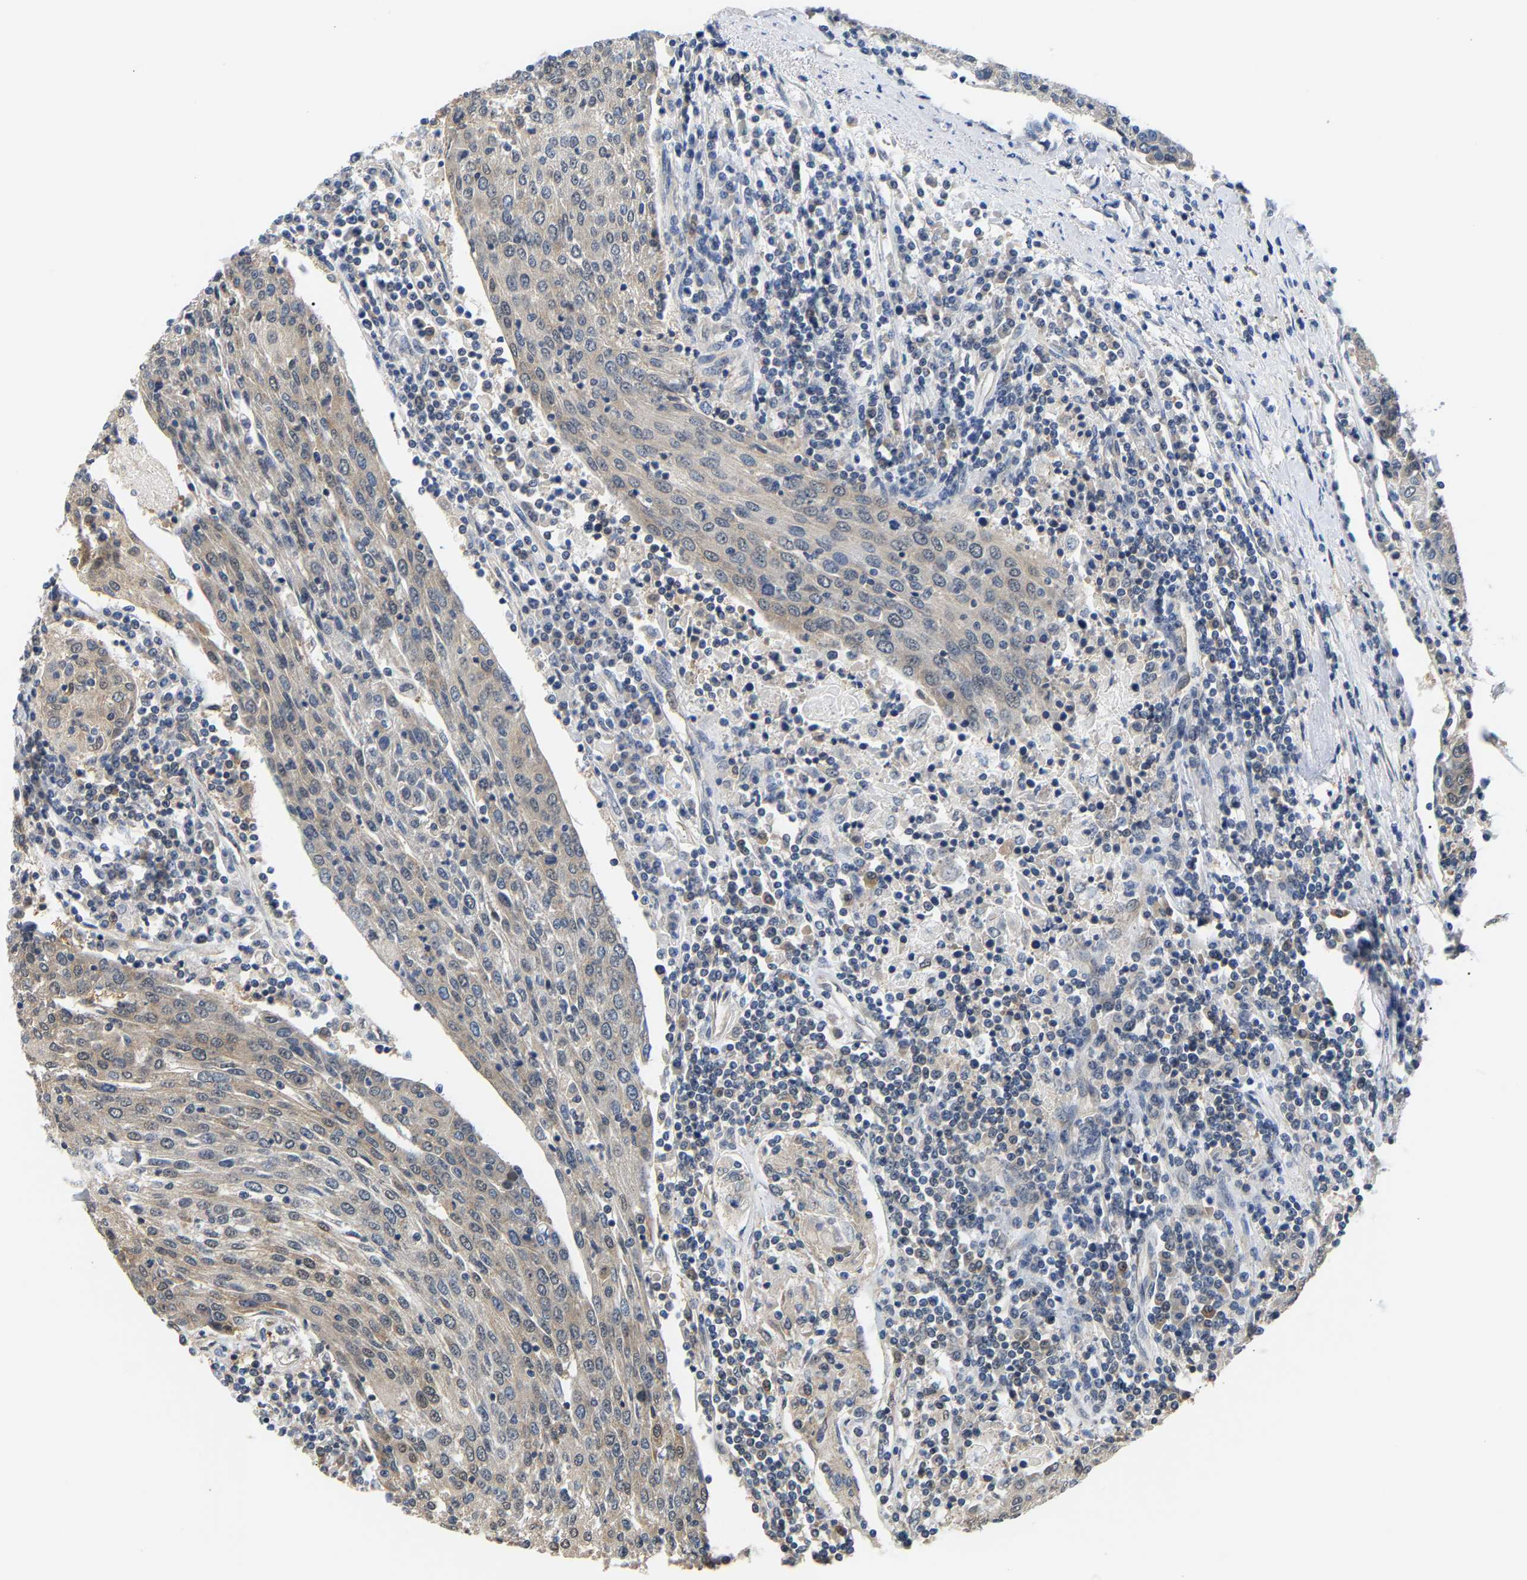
{"staining": {"intensity": "negative", "quantity": "none", "location": "none"}, "tissue": "urothelial cancer", "cell_type": "Tumor cells", "image_type": "cancer", "snomed": [{"axis": "morphology", "description": "Urothelial carcinoma, High grade"}, {"axis": "topography", "description": "Urinary bladder"}], "caption": "Tumor cells show no significant staining in high-grade urothelial carcinoma. The staining was performed using DAB (3,3'-diaminobenzidine) to visualize the protein expression in brown, while the nuclei were stained in blue with hematoxylin (Magnification: 20x).", "gene": "ARHGEF12", "patient": {"sex": "female", "age": 85}}